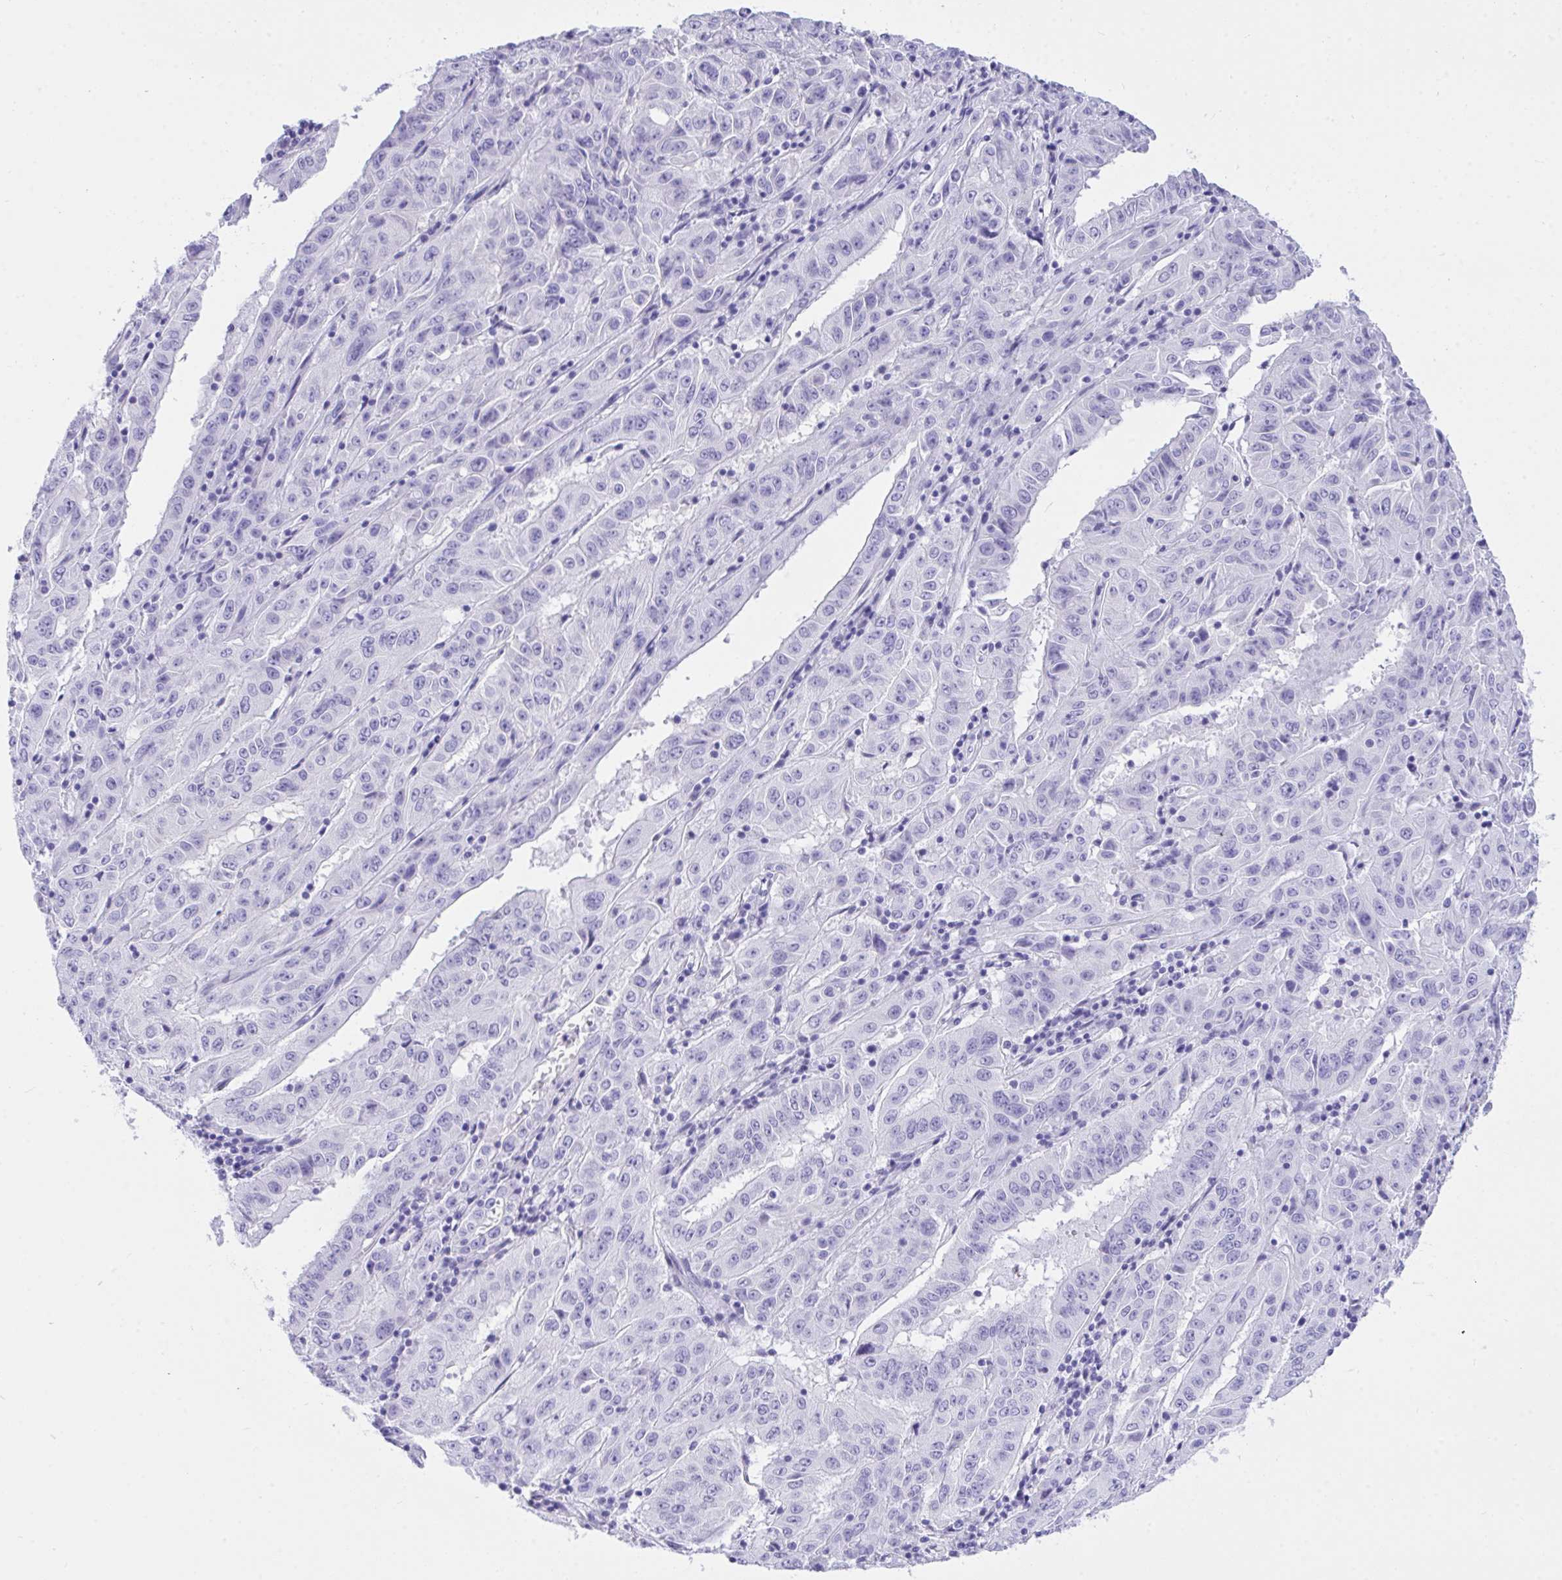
{"staining": {"intensity": "negative", "quantity": "none", "location": "none"}, "tissue": "pancreatic cancer", "cell_type": "Tumor cells", "image_type": "cancer", "snomed": [{"axis": "morphology", "description": "Adenocarcinoma, NOS"}, {"axis": "topography", "description": "Pancreas"}], "caption": "Pancreatic cancer (adenocarcinoma) was stained to show a protein in brown. There is no significant staining in tumor cells.", "gene": "TLN2", "patient": {"sex": "male", "age": 63}}